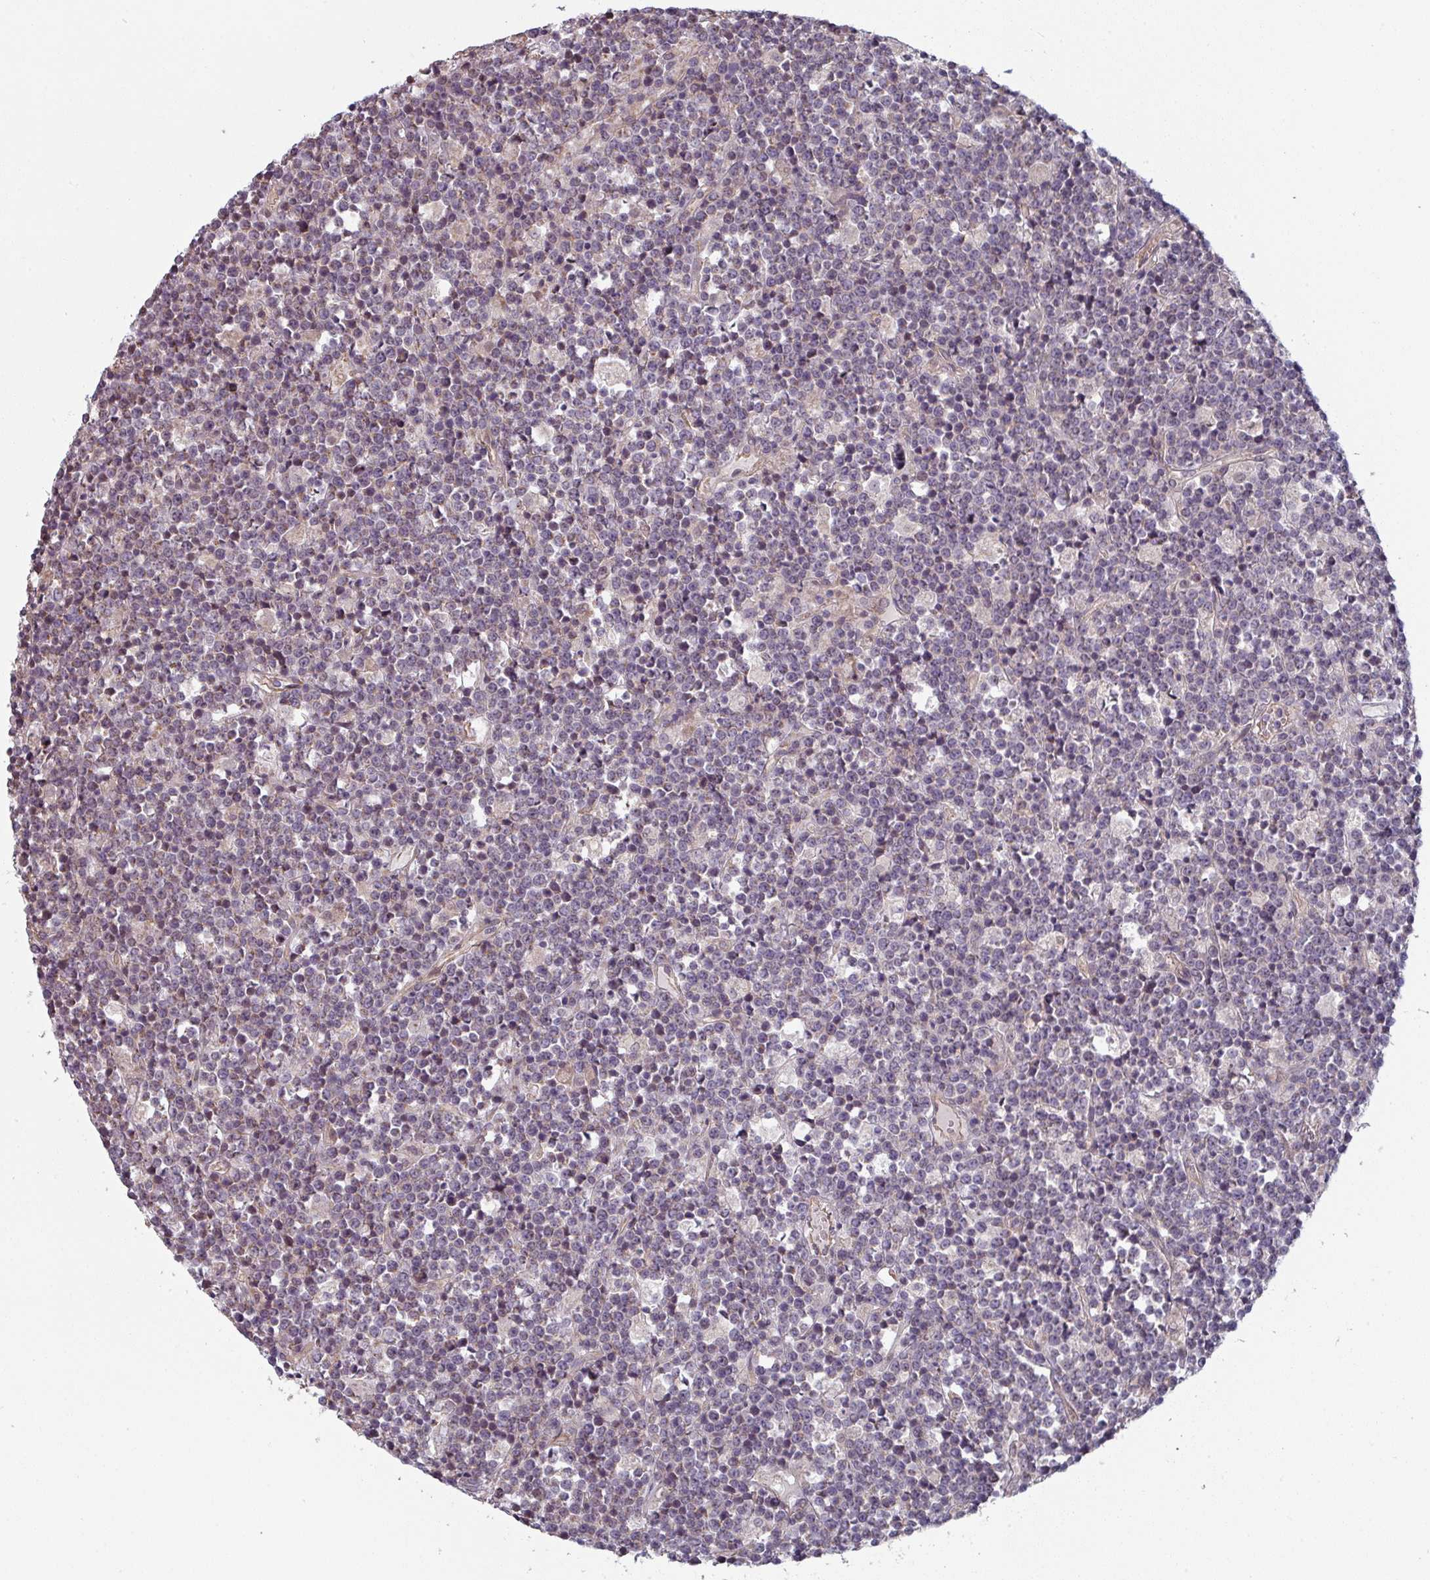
{"staining": {"intensity": "negative", "quantity": "none", "location": "none"}, "tissue": "lymphoma", "cell_type": "Tumor cells", "image_type": "cancer", "snomed": [{"axis": "morphology", "description": "Malignant lymphoma, non-Hodgkin's type, High grade"}, {"axis": "topography", "description": "Ovary"}], "caption": "Tumor cells are negative for protein expression in human lymphoma.", "gene": "PLEKHJ1", "patient": {"sex": "female", "age": 56}}